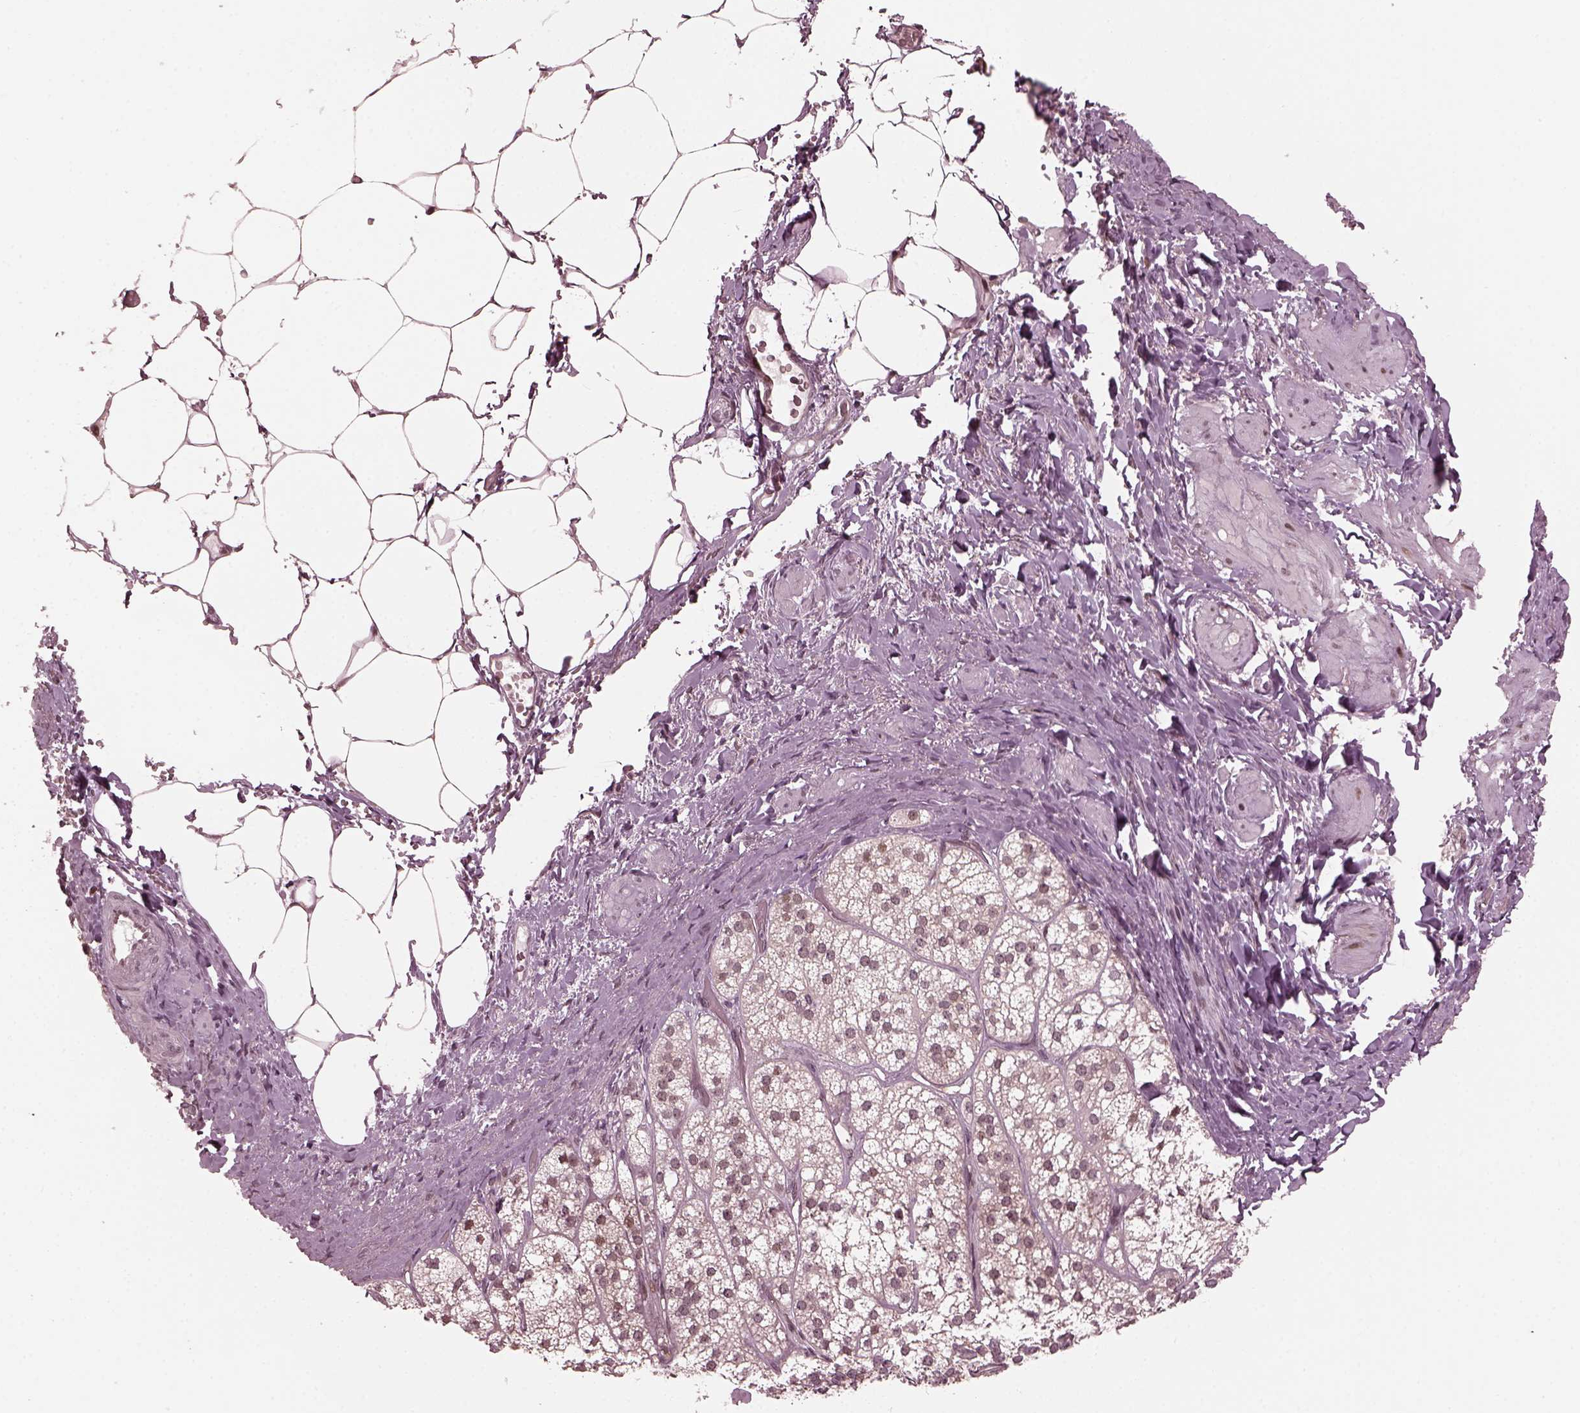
{"staining": {"intensity": "moderate", "quantity": "<25%", "location": "nuclear"}, "tissue": "adrenal gland", "cell_type": "Glandular cells", "image_type": "normal", "snomed": [{"axis": "morphology", "description": "Normal tissue, NOS"}, {"axis": "topography", "description": "Adrenal gland"}], "caption": "Glandular cells reveal moderate nuclear positivity in about <25% of cells in normal adrenal gland. The protein of interest is shown in brown color, while the nuclei are stained blue.", "gene": "TRIB3", "patient": {"sex": "female", "age": 60}}